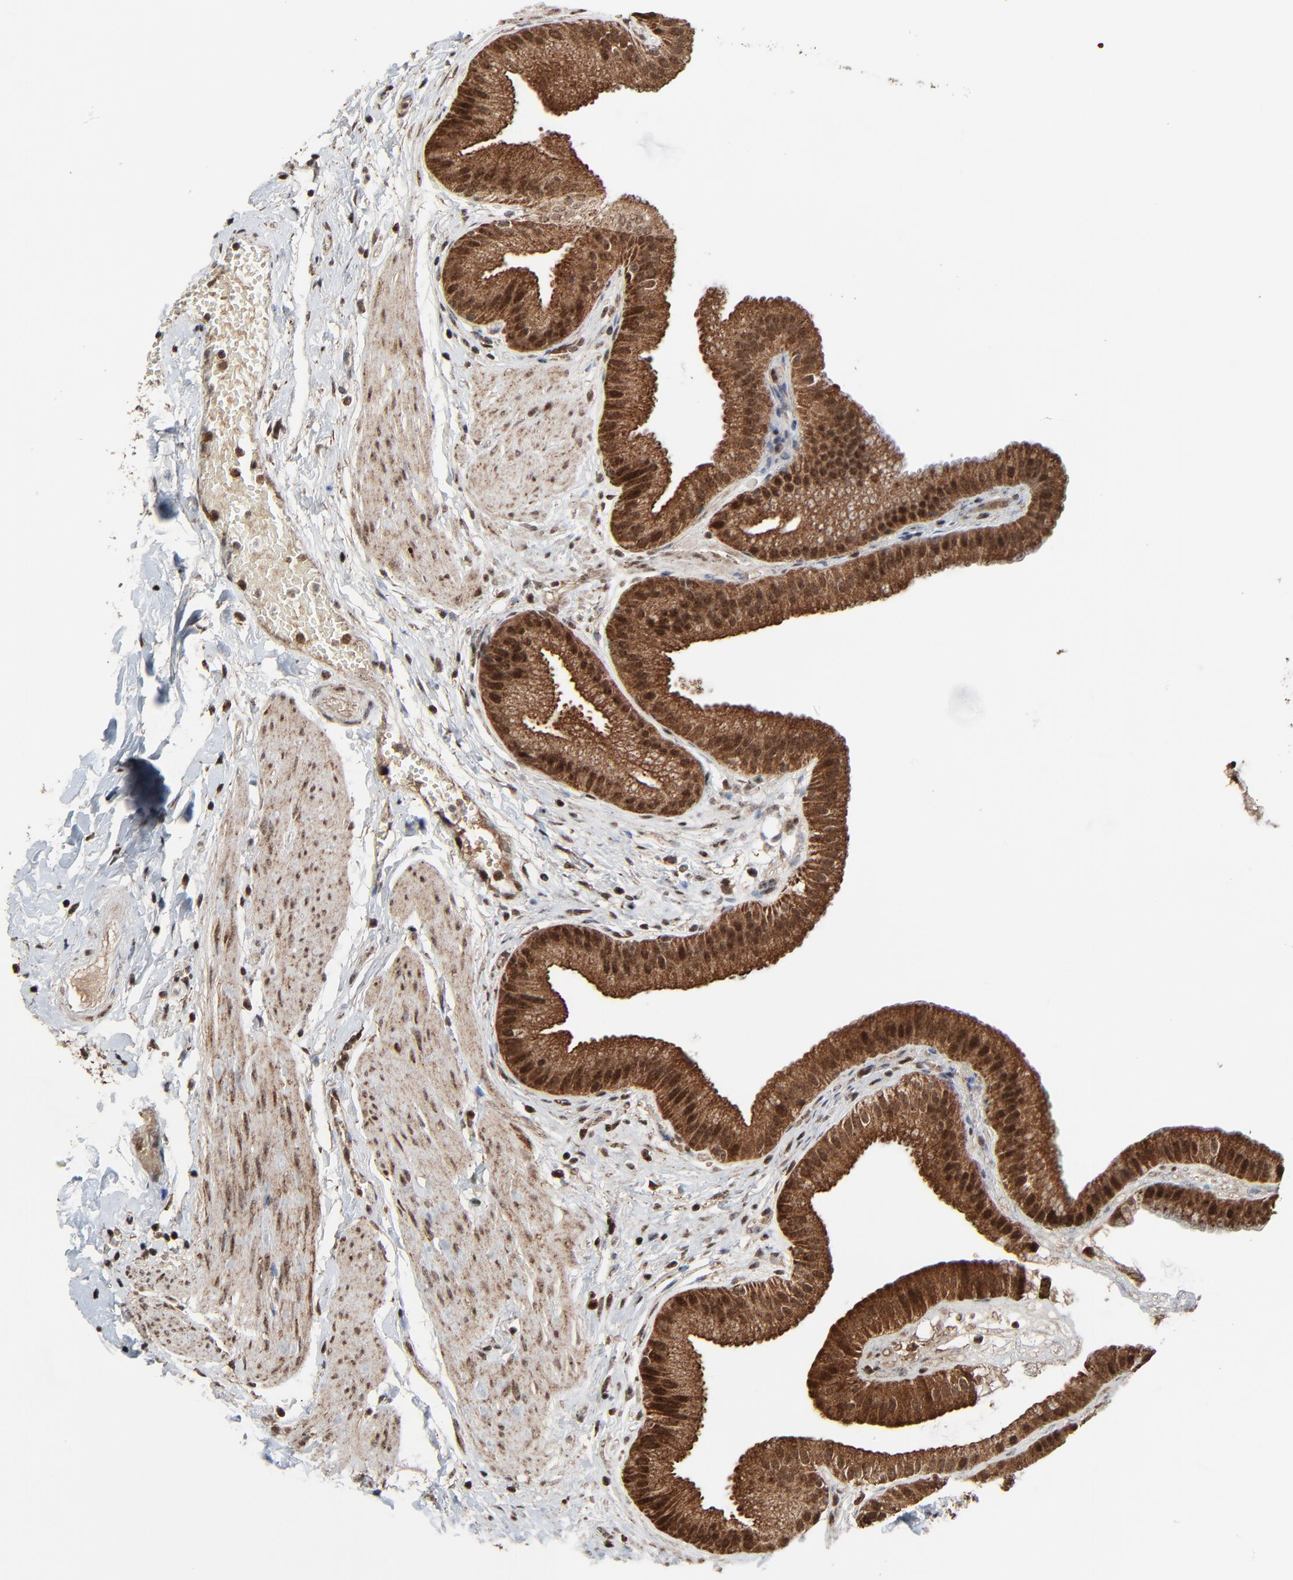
{"staining": {"intensity": "moderate", "quantity": ">75%", "location": "cytoplasmic/membranous,nuclear"}, "tissue": "gallbladder", "cell_type": "Glandular cells", "image_type": "normal", "snomed": [{"axis": "morphology", "description": "Normal tissue, NOS"}, {"axis": "topography", "description": "Gallbladder"}], "caption": "Brown immunohistochemical staining in unremarkable human gallbladder demonstrates moderate cytoplasmic/membranous,nuclear expression in approximately >75% of glandular cells. The protein of interest is shown in brown color, while the nuclei are stained blue.", "gene": "RHOJ", "patient": {"sex": "female", "age": 63}}